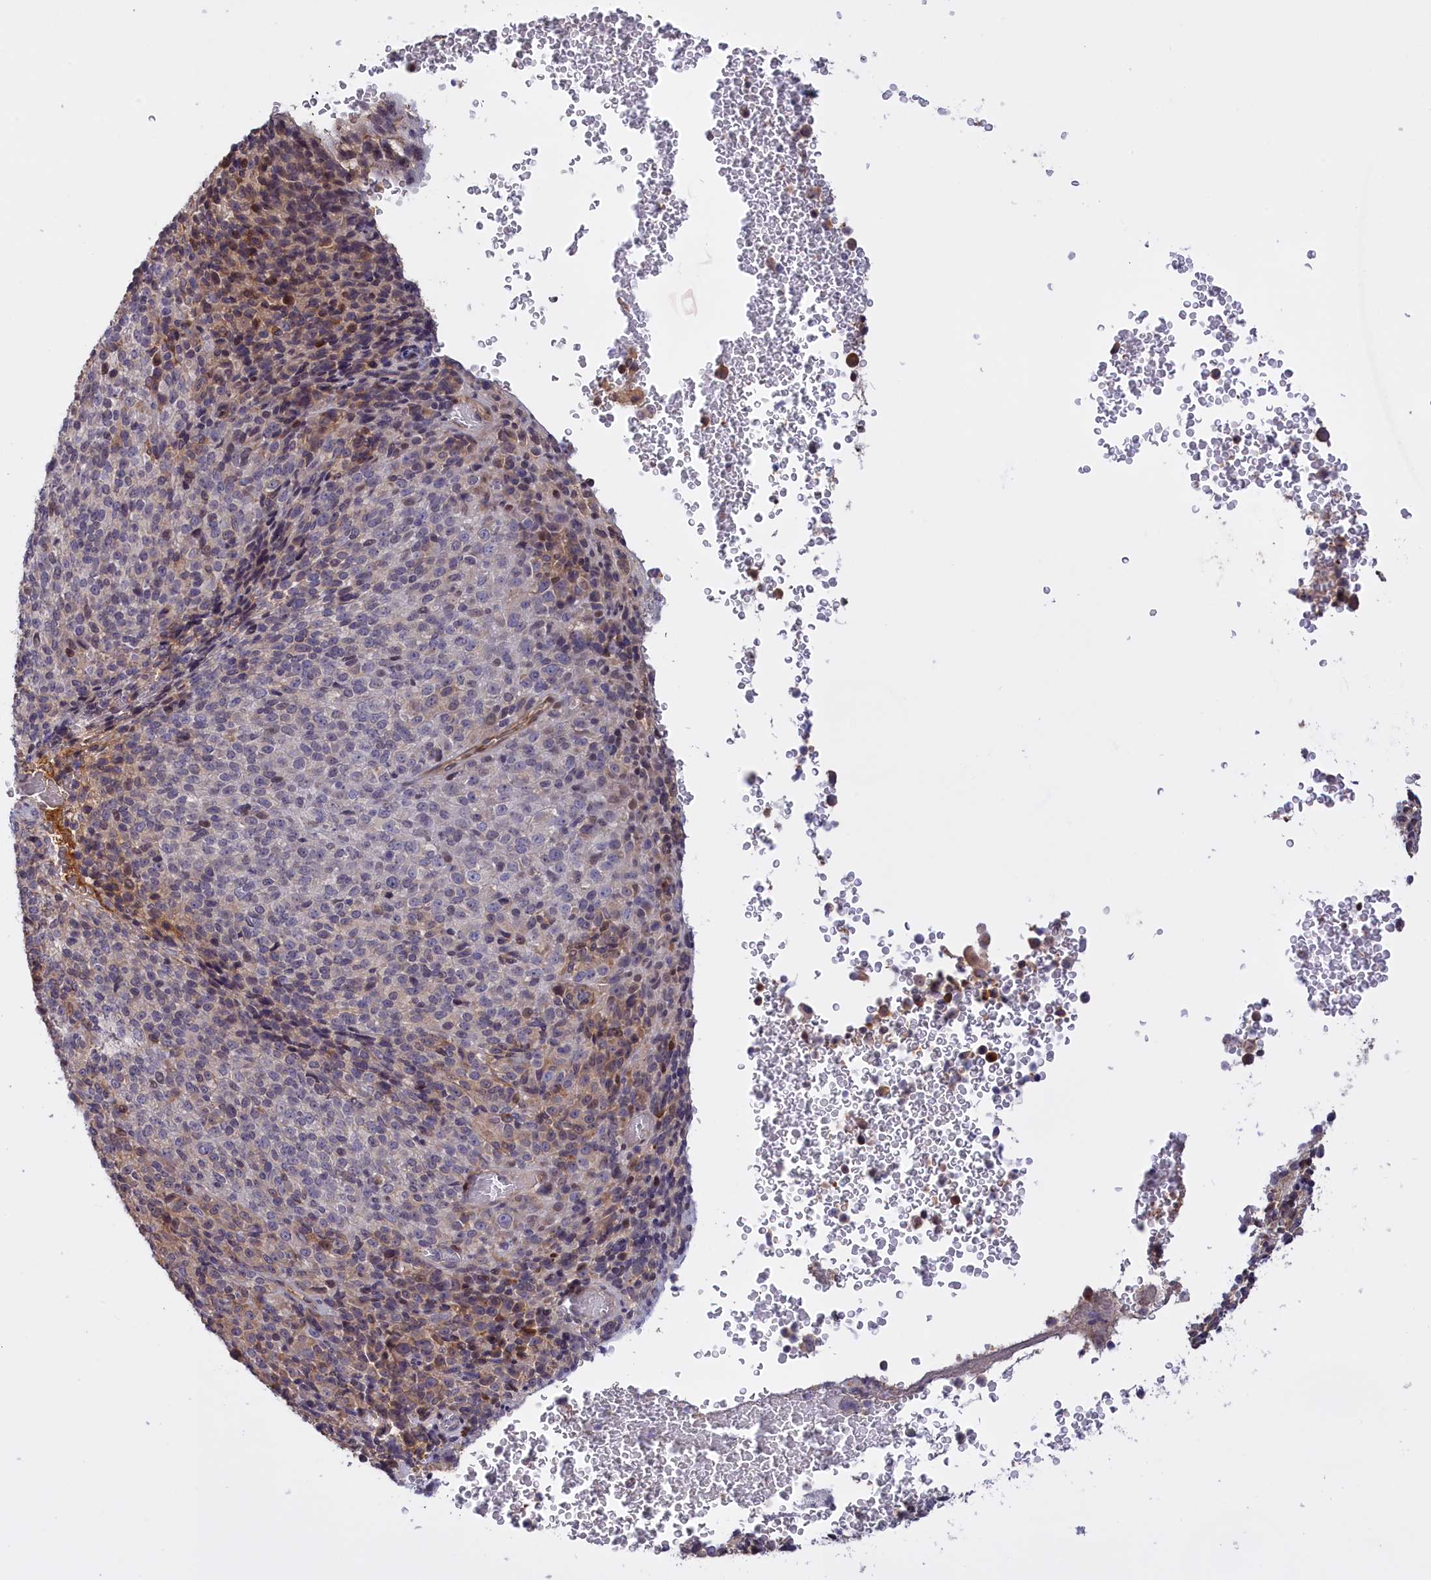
{"staining": {"intensity": "negative", "quantity": "none", "location": "none"}, "tissue": "melanoma", "cell_type": "Tumor cells", "image_type": "cancer", "snomed": [{"axis": "morphology", "description": "Malignant melanoma, Metastatic site"}, {"axis": "topography", "description": "Brain"}], "caption": "High power microscopy photomicrograph of an IHC photomicrograph of malignant melanoma (metastatic site), revealing no significant staining in tumor cells. Brightfield microscopy of immunohistochemistry (IHC) stained with DAB (brown) and hematoxylin (blue), captured at high magnification.", "gene": "RRAD", "patient": {"sex": "female", "age": 56}}